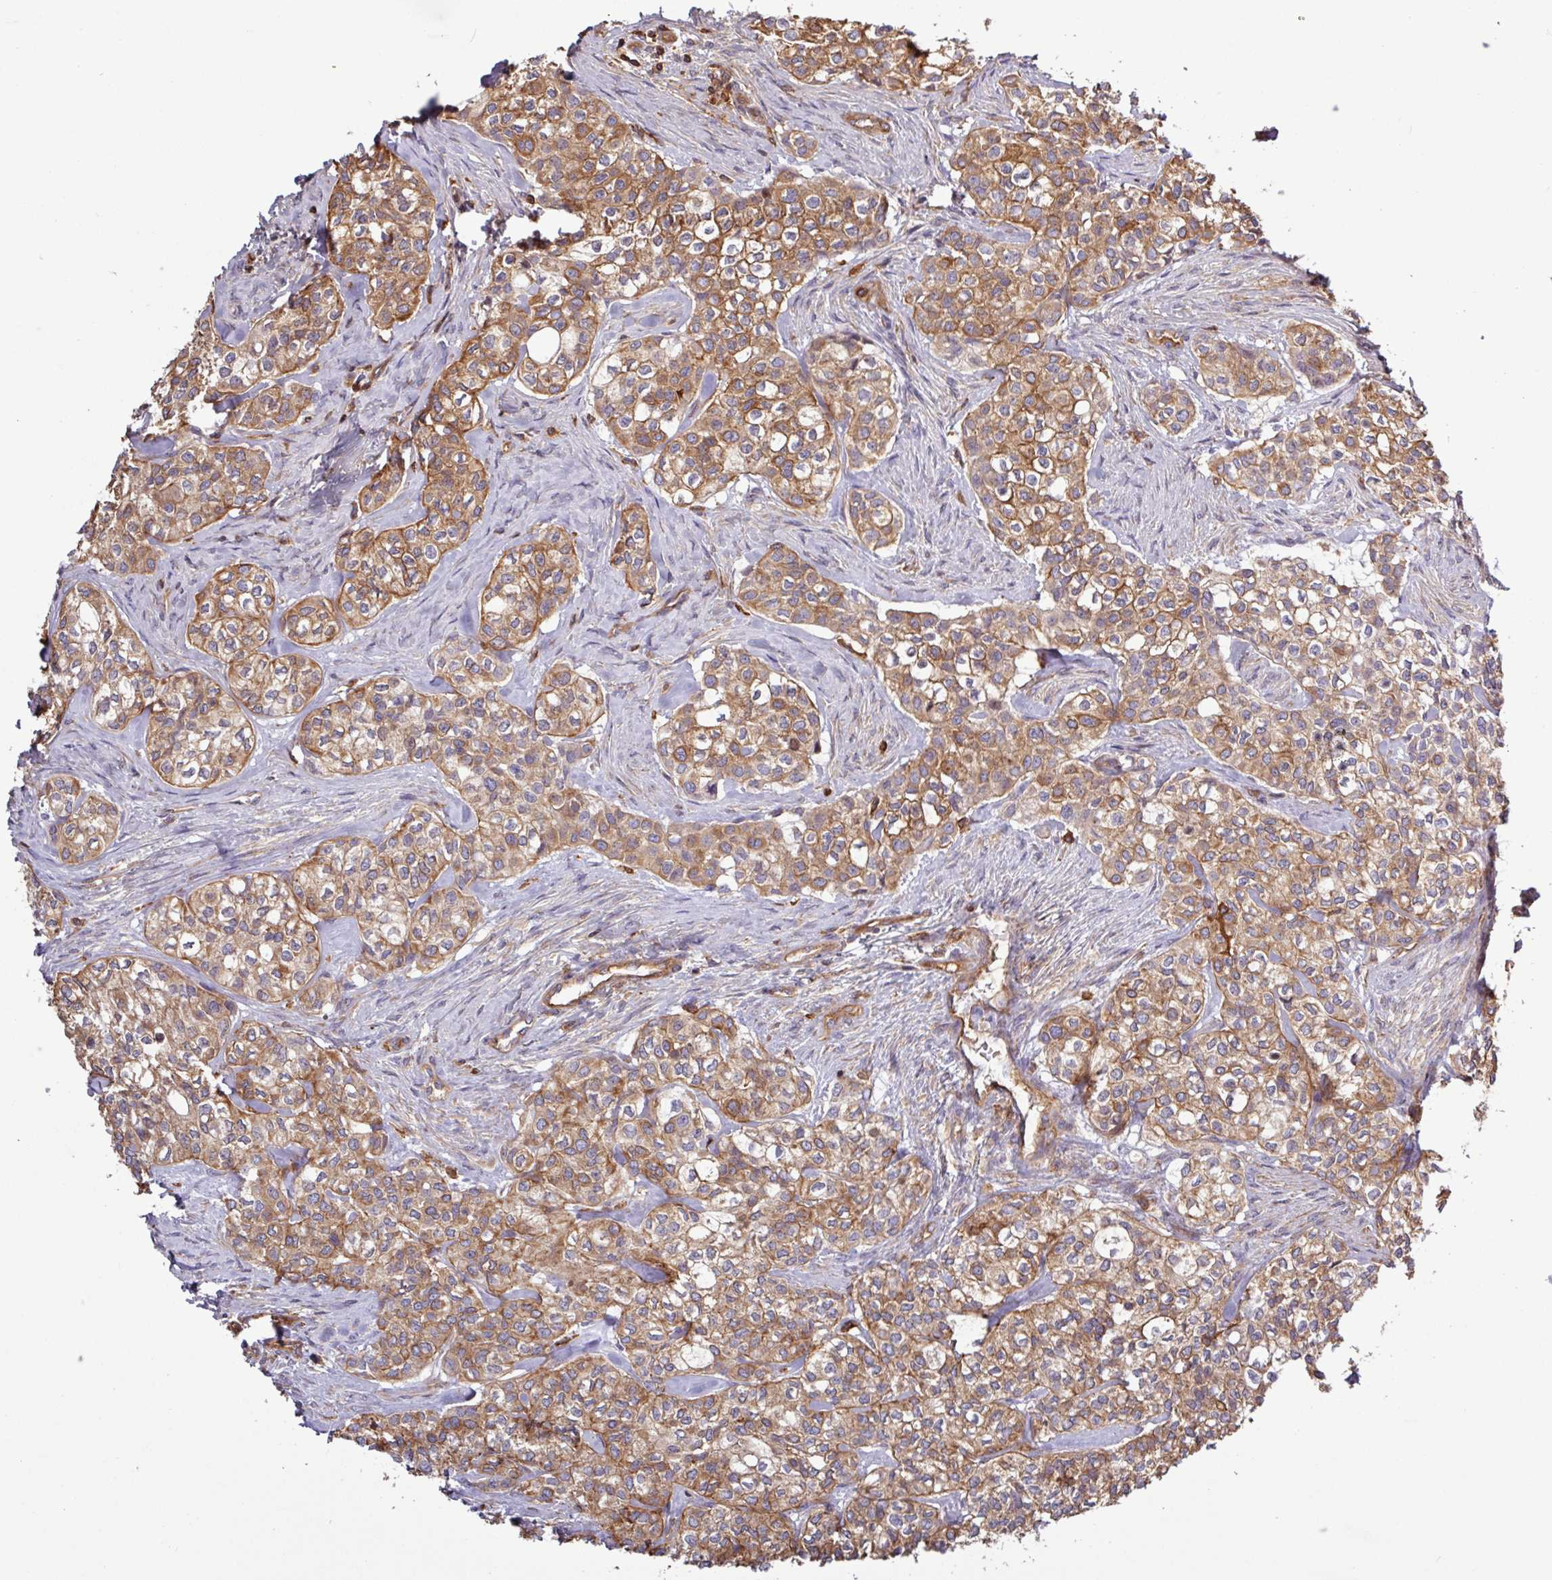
{"staining": {"intensity": "moderate", "quantity": ">75%", "location": "cytoplasmic/membranous"}, "tissue": "head and neck cancer", "cell_type": "Tumor cells", "image_type": "cancer", "snomed": [{"axis": "morphology", "description": "Adenocarcinoma, NOS"}, {"axis": "topography", "description": "Head-Neck"}], "caption": "This is a histology image of immunohistochemistry staining of head and neck adenocarcinoma, which shows moderate positivity in the cytoplasmic/membranous of tumor cells.", "gene": "ACTR3", "patient": {"sex": "male", "age": 81}}